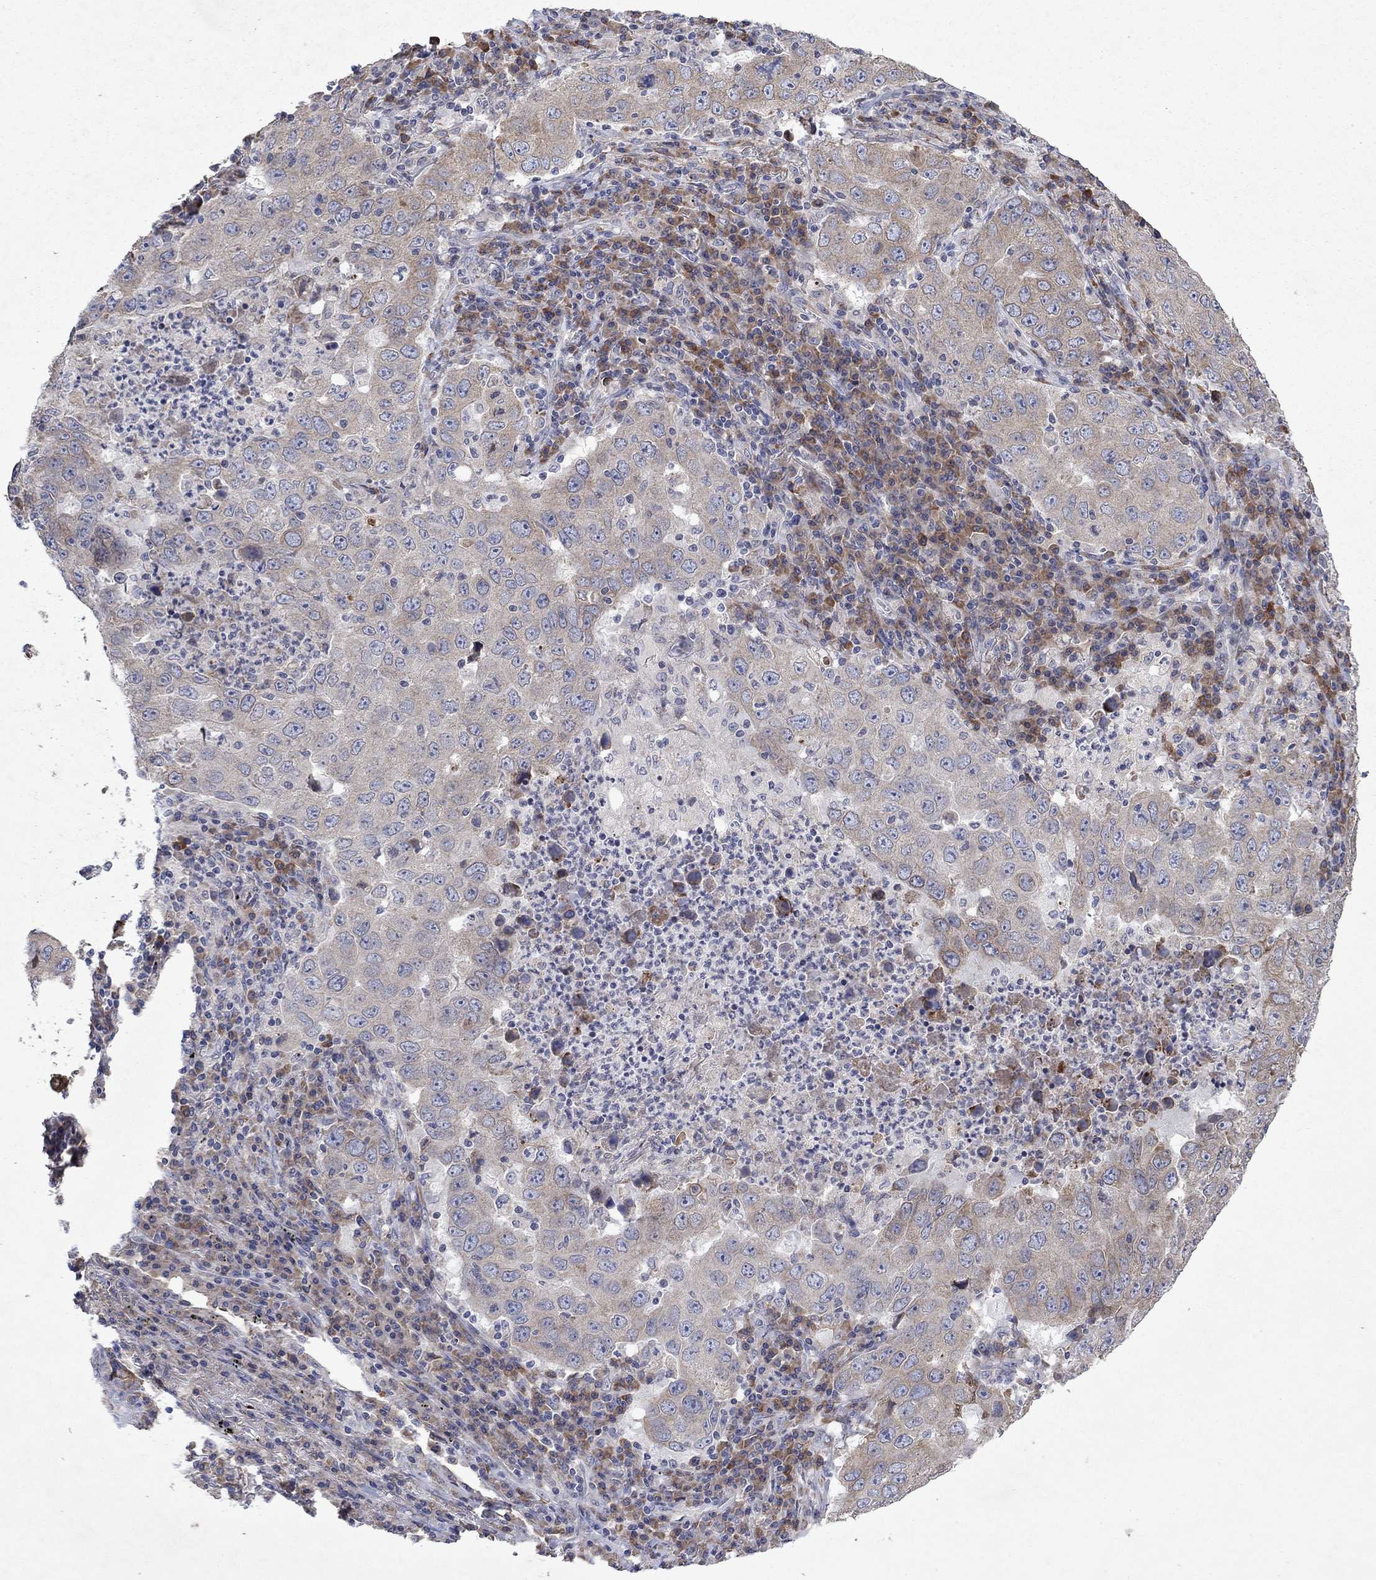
{"staining": {"intensity": "negative", "quantity": "none", "location": "none"}, "tissue": "lung cancer", "cell_type": "Tumor cells", "image_type": "cancer", "snomed": [{"axis": "morphology", "description": "Adenocarcinoma, NOS"}, {"axis": "topography", "description": "Lung"}], "caption": "The photomicrograph displays no significant expression in tumor cells of lung cancer (adenocarcinoma). (DAB (3,3'-diaminobenzidine) immunohistochemistry visualized using brightfield microscopy, high magnification).", "gene": "TMEM97", "patient": {"sex": "male", "age": 73}}